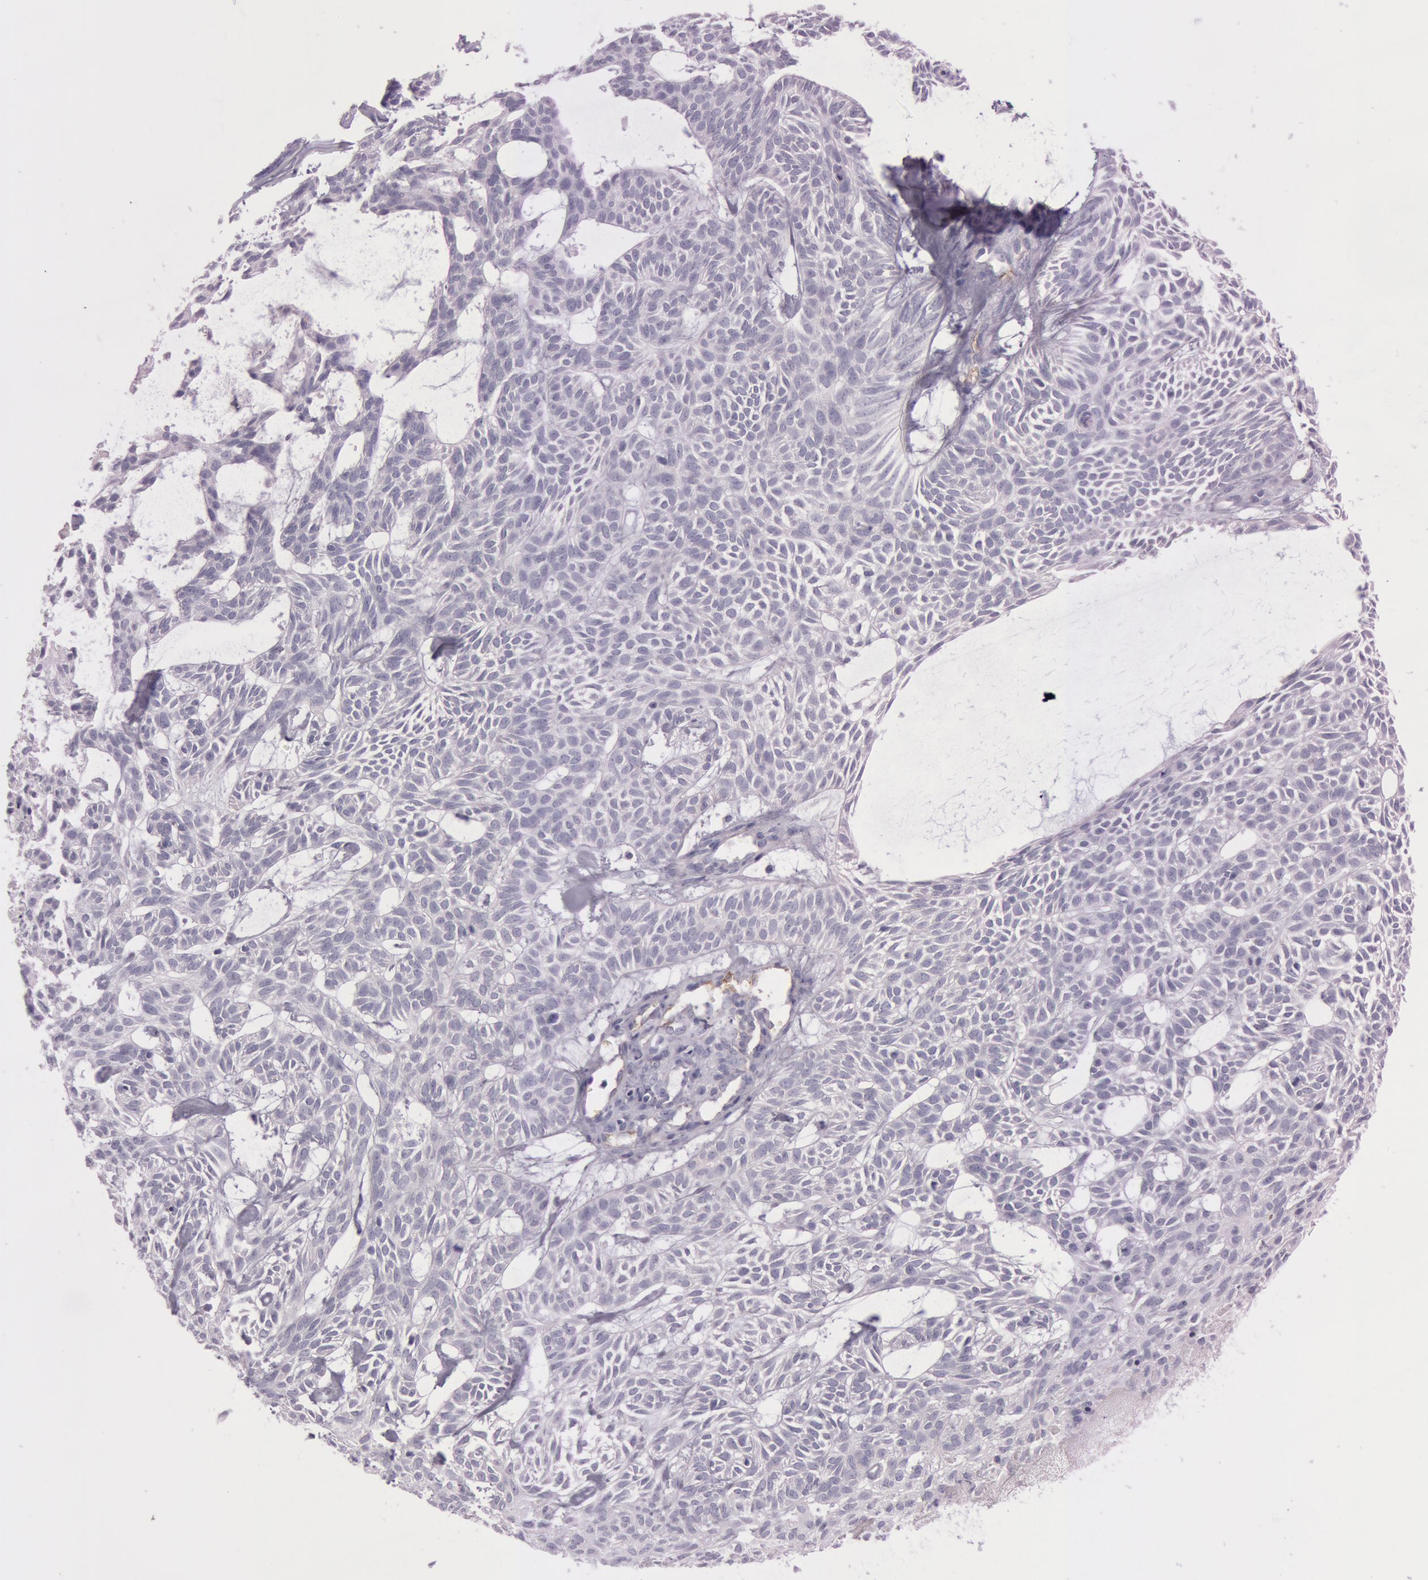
{"staining": {"intensity": "negative", "quantity": "none", "location": "none"}, "tissue": "skin cancer", "cell_type": "Tumor cells", "image_type": "cancer", "snomed": [{"axis": "morphology", "description": "Basal cell carcinoma"}, {"axis": "topography", "description": "Skin"}], "caption": "Tumor cells are negative for protein expression in human skin basal cell carcinoma. Brightfield microscopy of IHC stained with DAB (3,3'-diaminobenzidine) (brown) and hematoxylin (blue), captured at high magnification.", "gene": "FOLH1", "patient": {"sex": "male", "age": 75}}